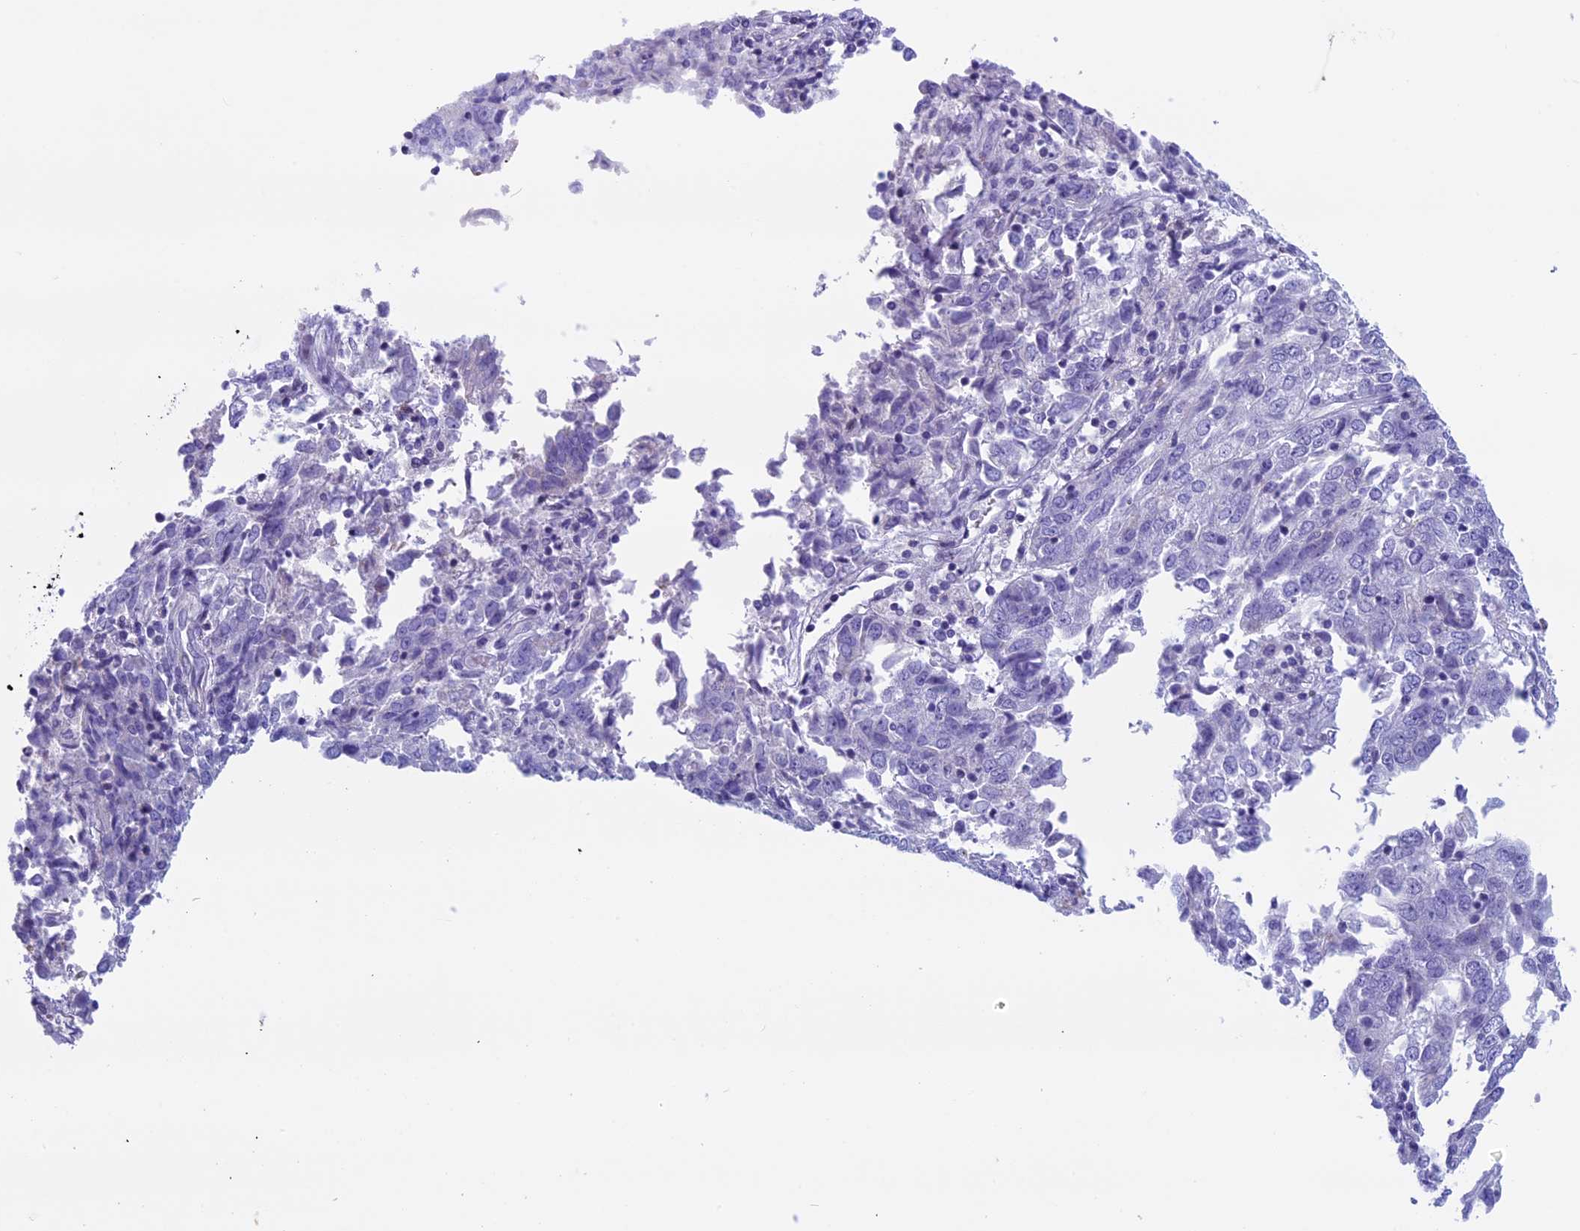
{"staining": {"intensity": "negative", "quantity": "none", "location": "none"}, "tissue": "endometrial cancer", "cell_type": "Tumor cells", "image_type": "cancer", "snomed": [{"axis": "morphology", "description": "Adenocarcinoma, NOS"}, {"axis": "topography", "description": "Endometrium"}], "caption": "A high-resolution image shows immunohistochemistry (IHC) staining of endometrial cancer, which reveals no significant staining in tumor cells. (DAB immunohistochemistry (IHC) visualized using brightfield microscopy, high magnification).", "gene": "ZNF563", "patient": {"sex": "female", "age": 80}}